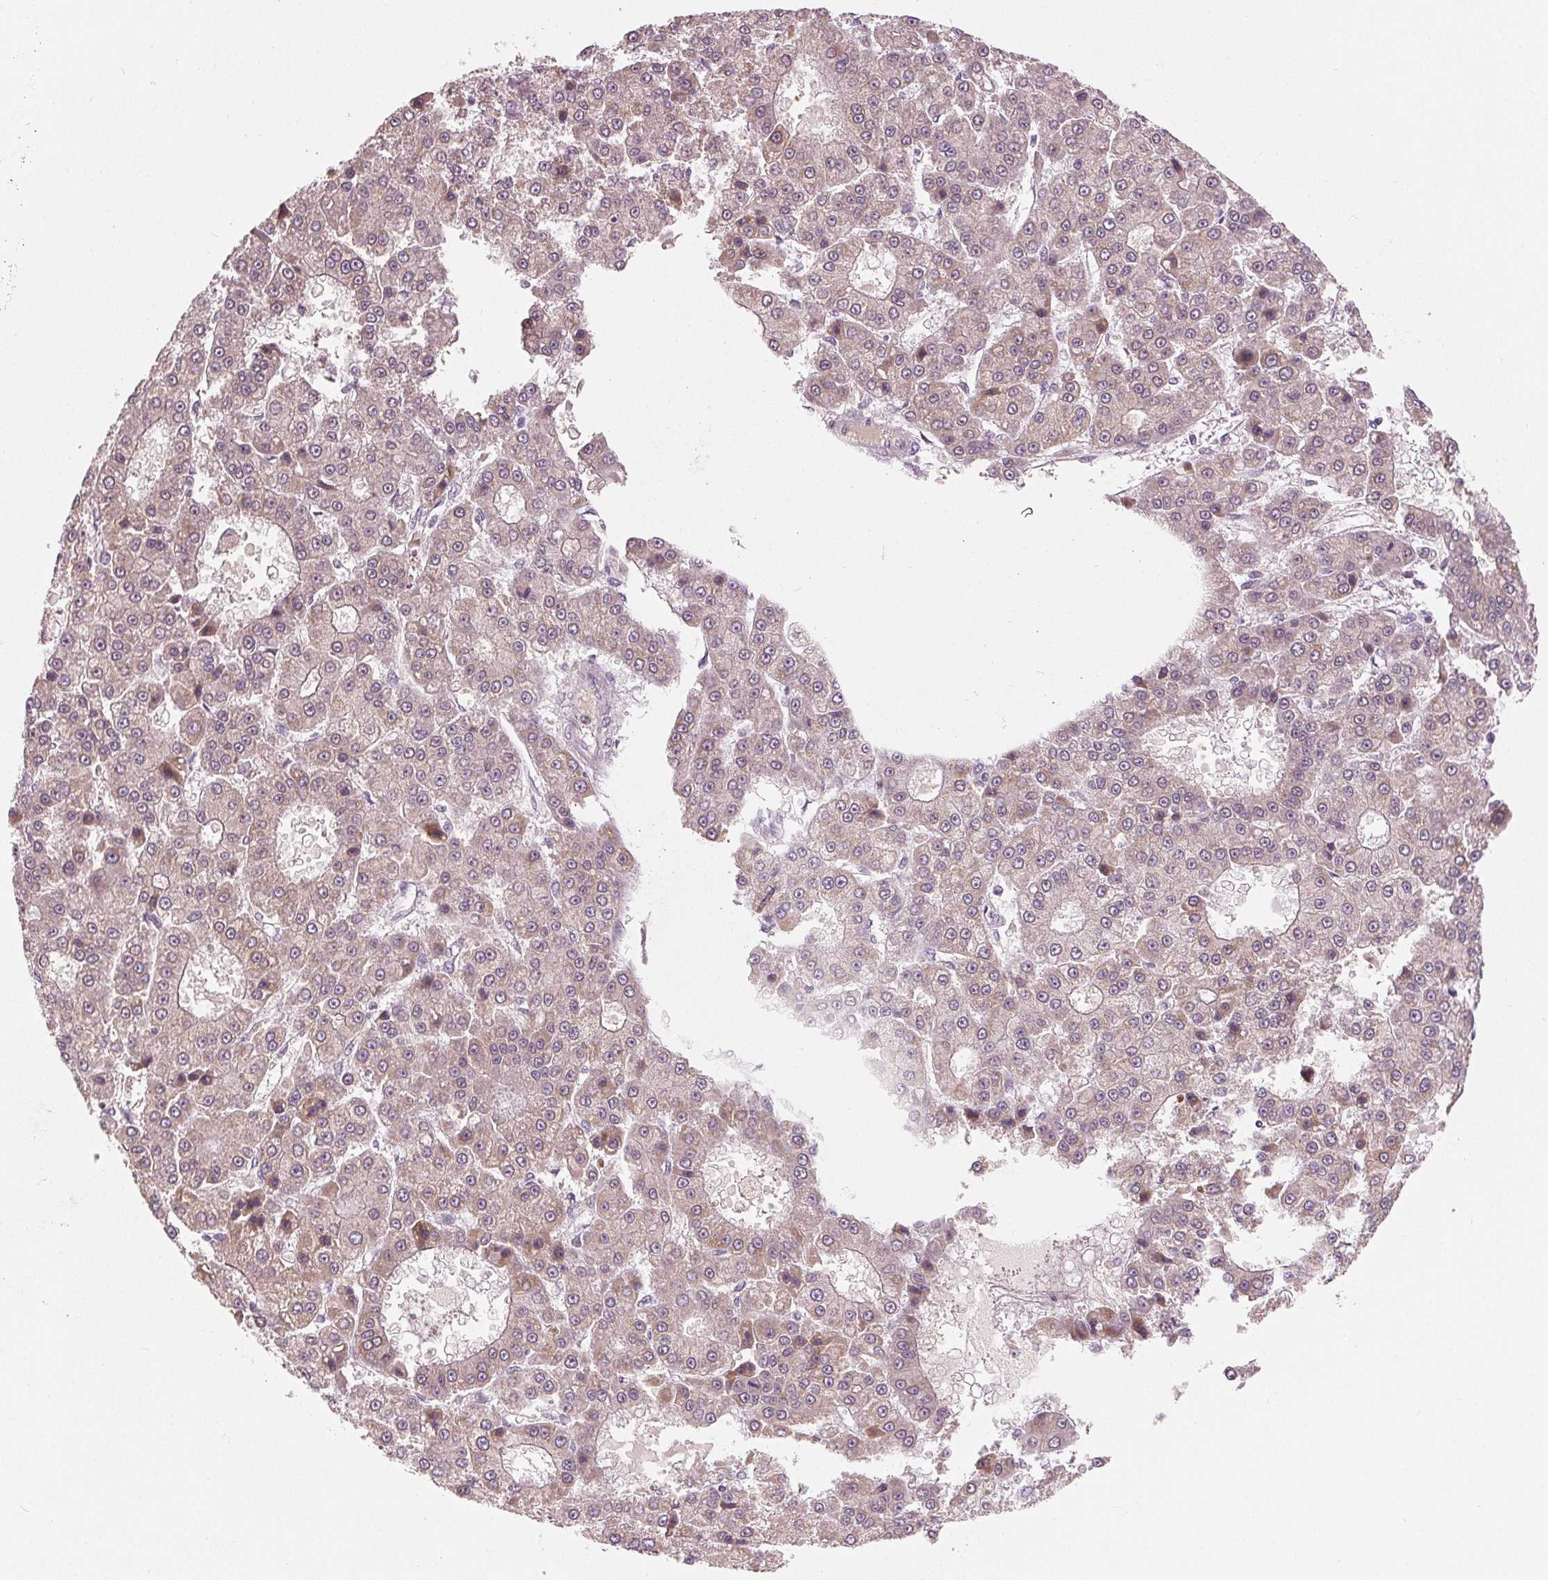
{"staining": {"intensity": "negative", "quantity": "none", "location": "none"}, "tissue": "liver cancer", "cell_type": "Tumor cells", "image_type": "cancer", "snomed": [{"axis": "morphology", "description": "Carcinoma, Hepatocellular, NOS"}, {"axis": "topography", "description": "Liver"}], "caption": "The histopathology image demonstrates no significant positivity in tumor cells of hepatocellular carcinoma (liver). The staining was performed using DAB (3,3'-diaminobenzidine) to visualize the protein expression in brown, while the nuclei were stained in blue with hematoxylin (Magnification: 20x).", "gene": "ZNF605", "patient": {"sex": "male", "age": 70}}